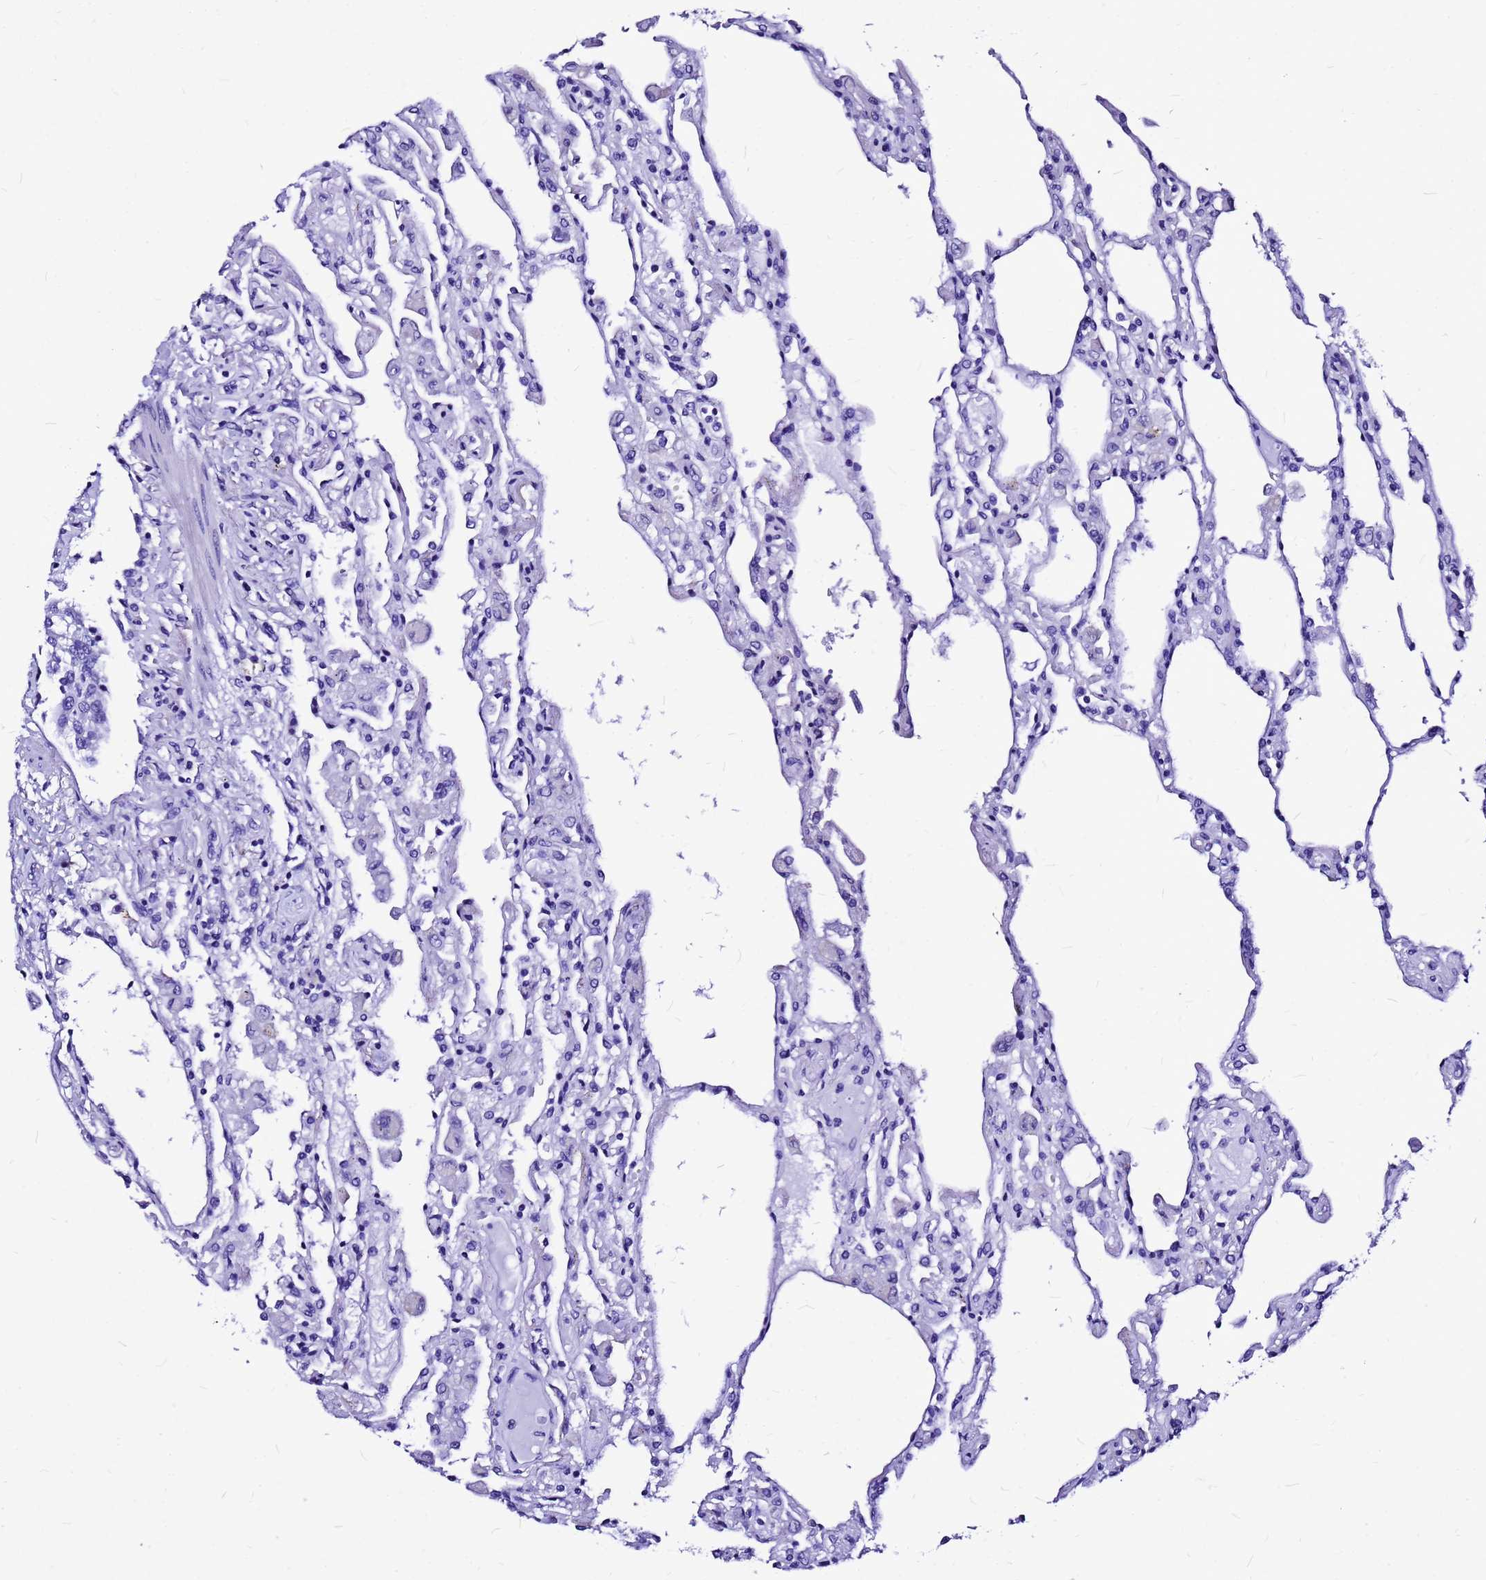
{"staining": {"intensity": "negative", "quantity": "none", "location": "none"}, "tissue": "lung", "cell_type": "Alveolar cells", "image_type": "normal", "snomed": [{"axis": "morphology", "description": "Normal tissue, NOS"}, {"axis": "topography", "description": "Bronchus"}, {"axis": "topography", "description": "Lung"}], "caption": "Immunohistochemical staining of benign lung displays no significant staining in alveolar cells. (DAB (3,3'-diaminobenzidine) immunohistochemistry (IHC) with hematoxylin counter stain).", "gene": "HERC4", "patient": {"sex": "female", "age": 49}}